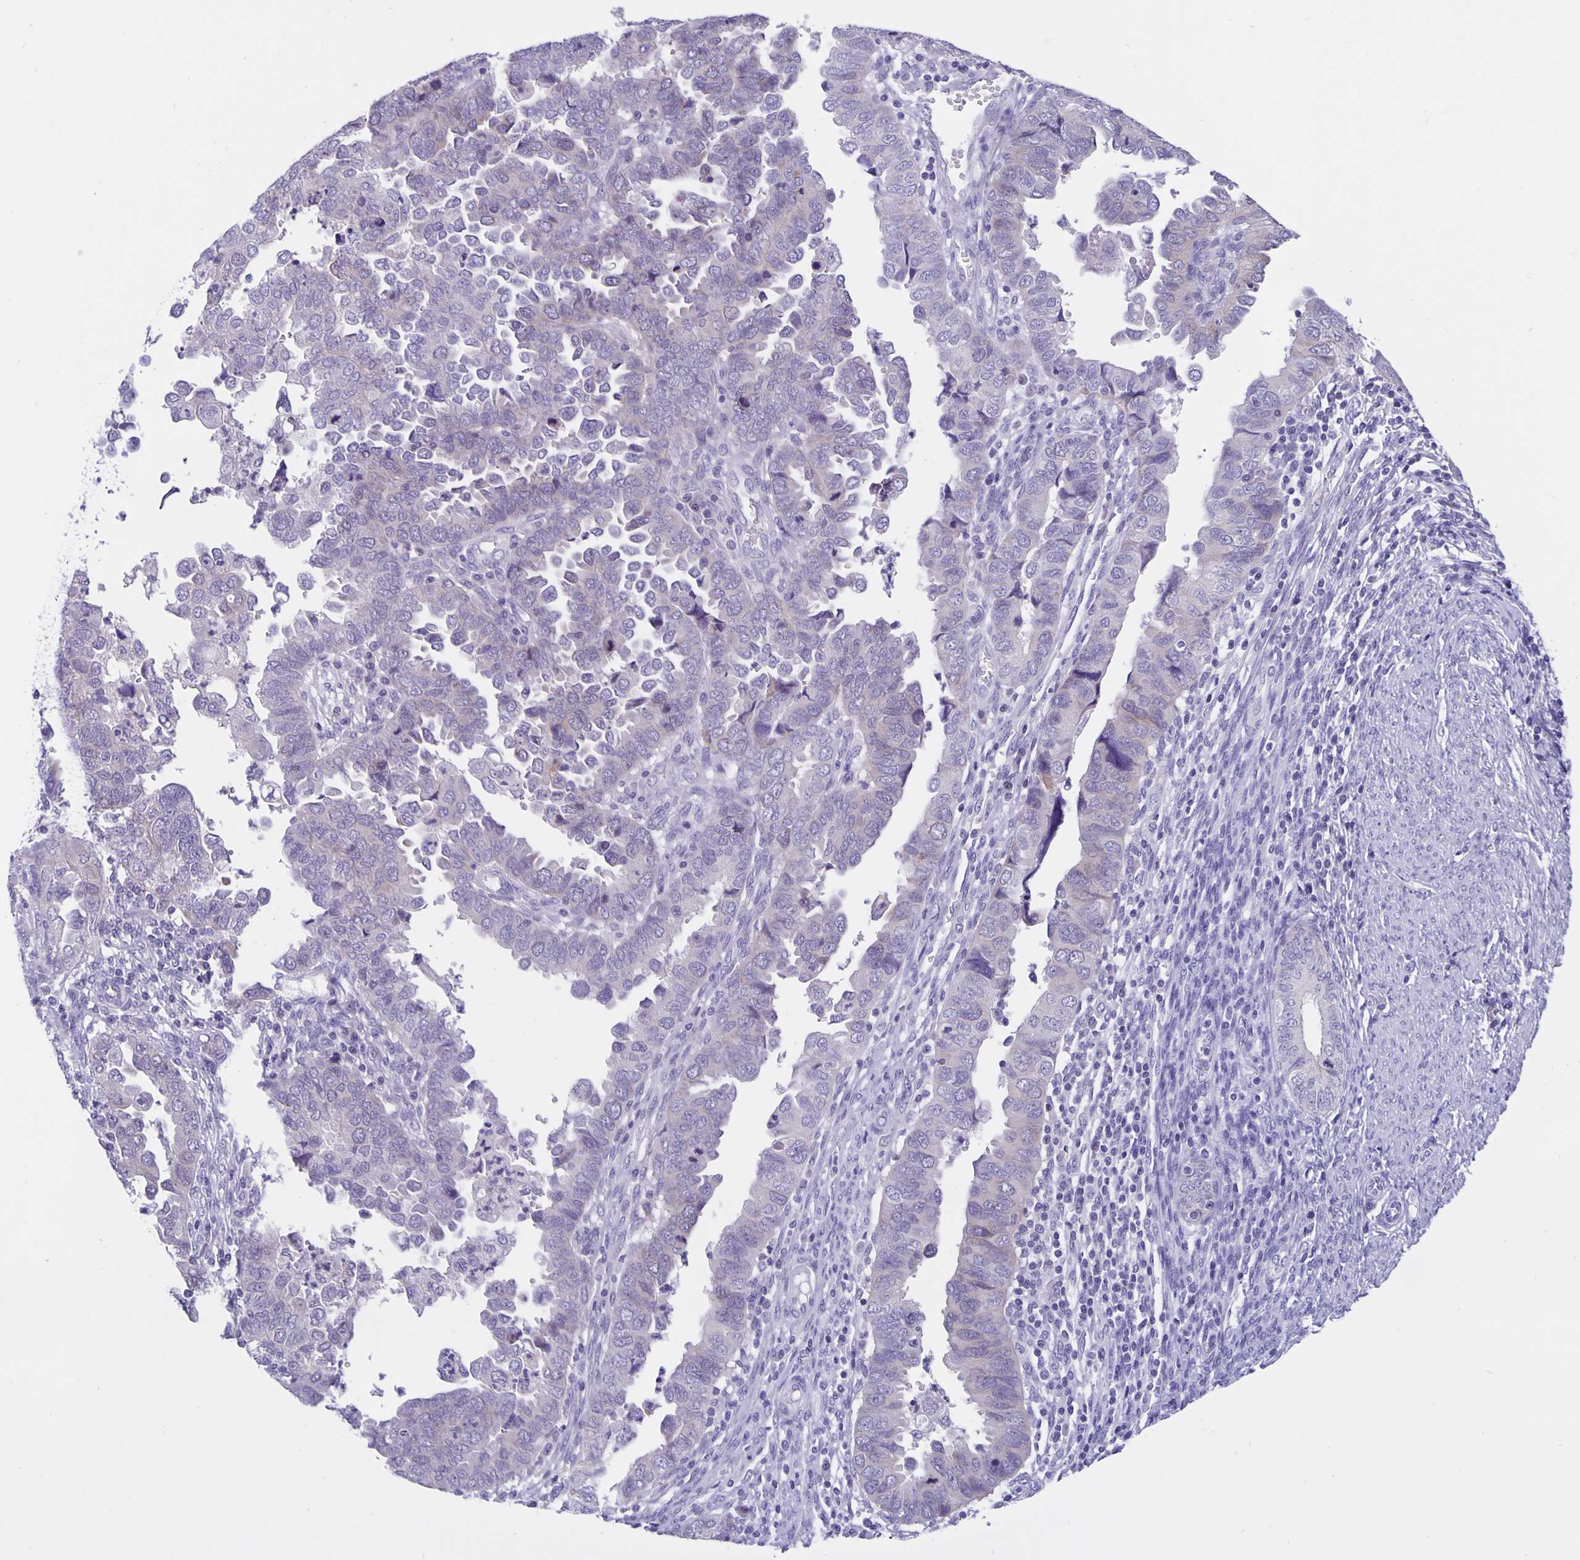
{"staining": {"intensity": "negative", "quantity": "none", "location": "none"}, "tissue": "endometrial cancer", "cell_type": "Tumor cells", "image_type": "cancer", "snomed": [{"axis": "morphology", "description": "Adenocarcinoma, NOS"}, {"axis": "topography", "description": "Endometrium"}], "caption": "DAB (3,3'-diaminobenzidine) immunohistochemical staining of human endometrial cancer (adenocarcinoma) exhibits no significant staining in tumor cells.", "gene": "ERMN", "patient": {"sex": "female", "age": 79}}